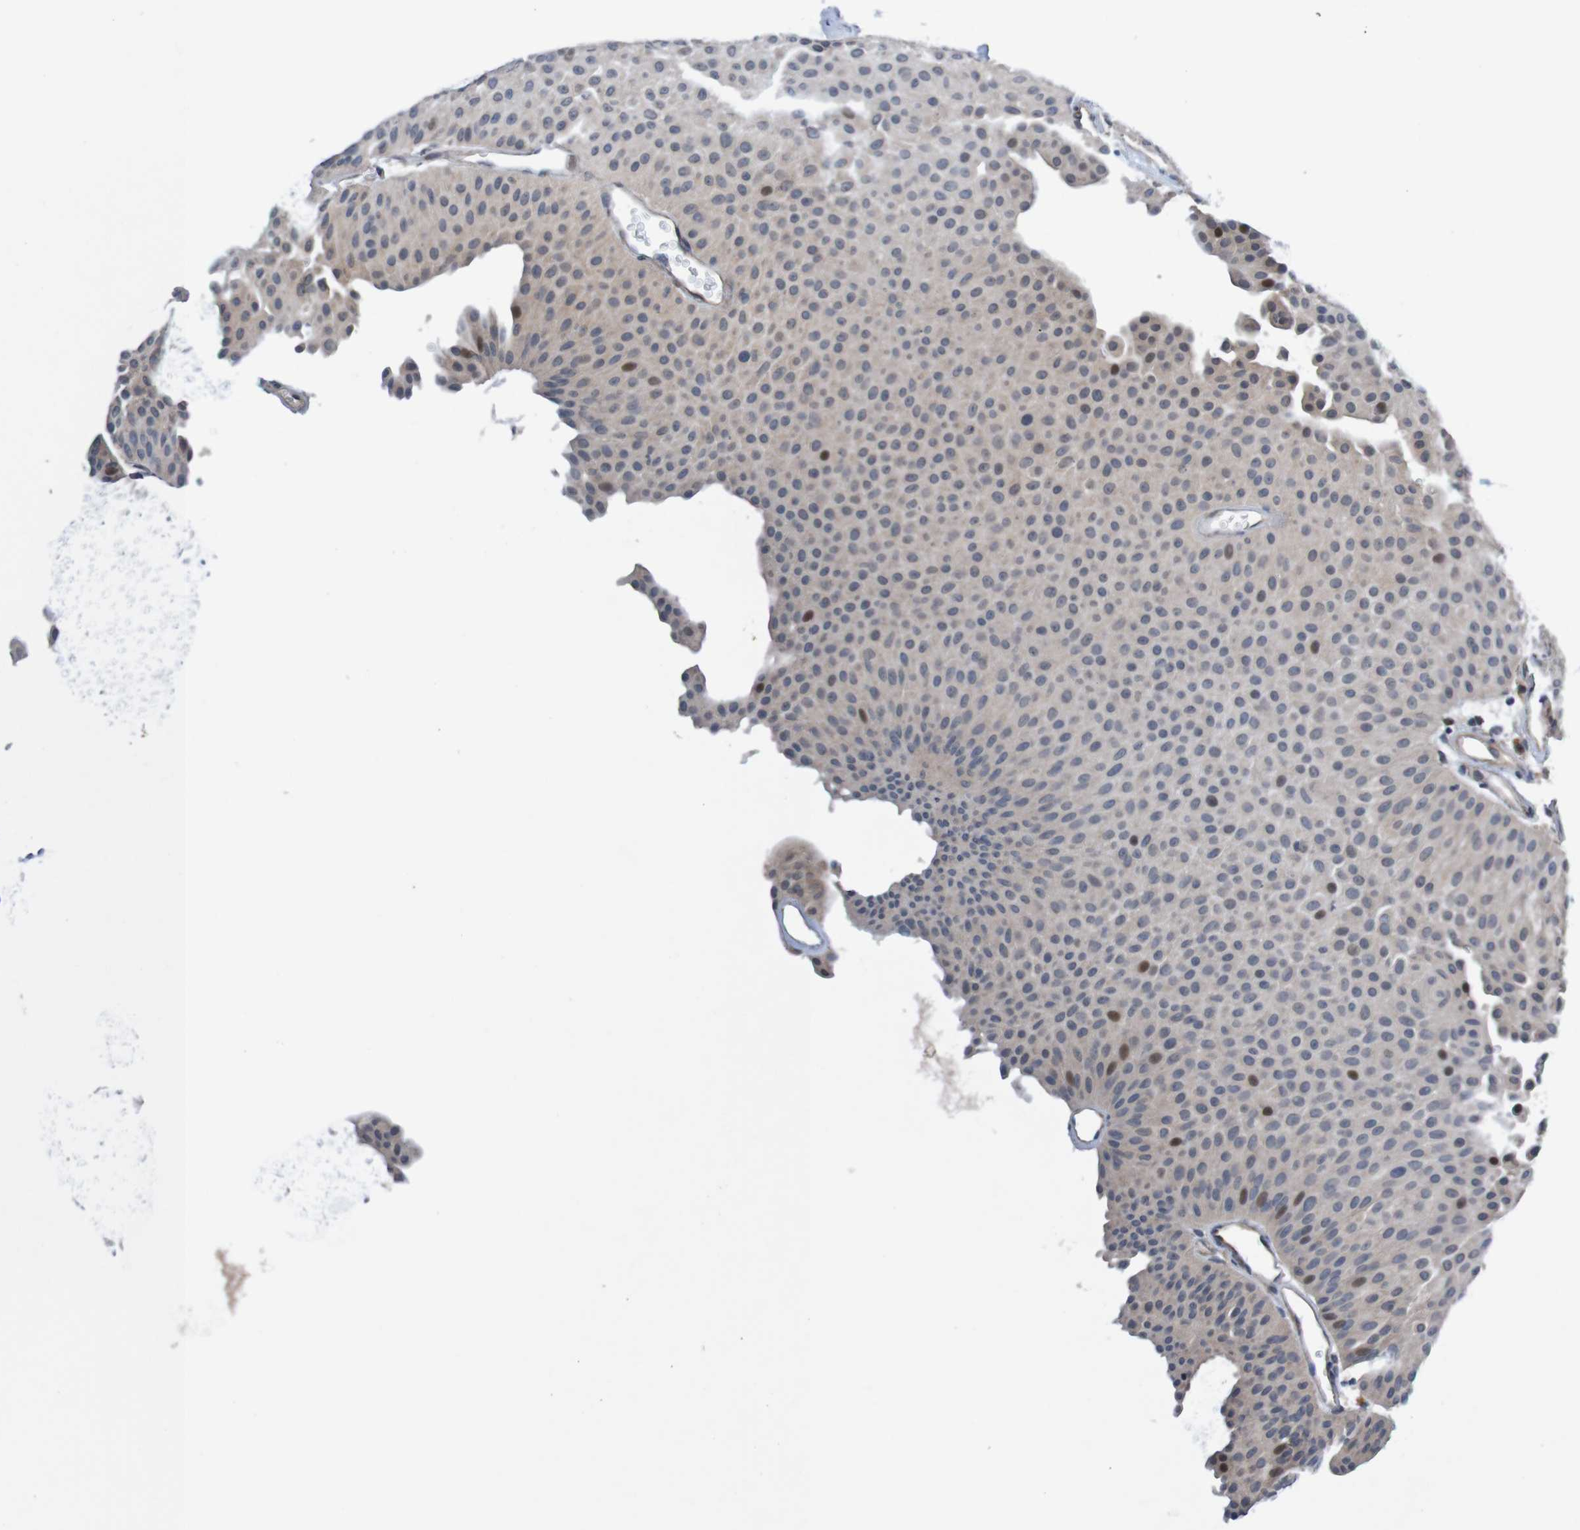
{"staining": {"intensity": "moderate", "quantity": "<25%", "location": "nuclear"}, "tissue": "urothelial cancer", "cell_type": "Tumor cells", "image_type": "cancer", "snomed": [{"axis": "morphology", "description": "Urothelial carcinoma, Low grade"}, {"axis": "topography", "description": "Urinary bladder"}], "caption": "Protein expression analysis of human low-grade urothelial carcinoma reveals moderate nuclear staining in about <25% of tumor cells. (Brightfield microscopy of DAB IHC at high magnification).", "gene": "CPED1", "patient": {"sex": "female", "age": 60}}